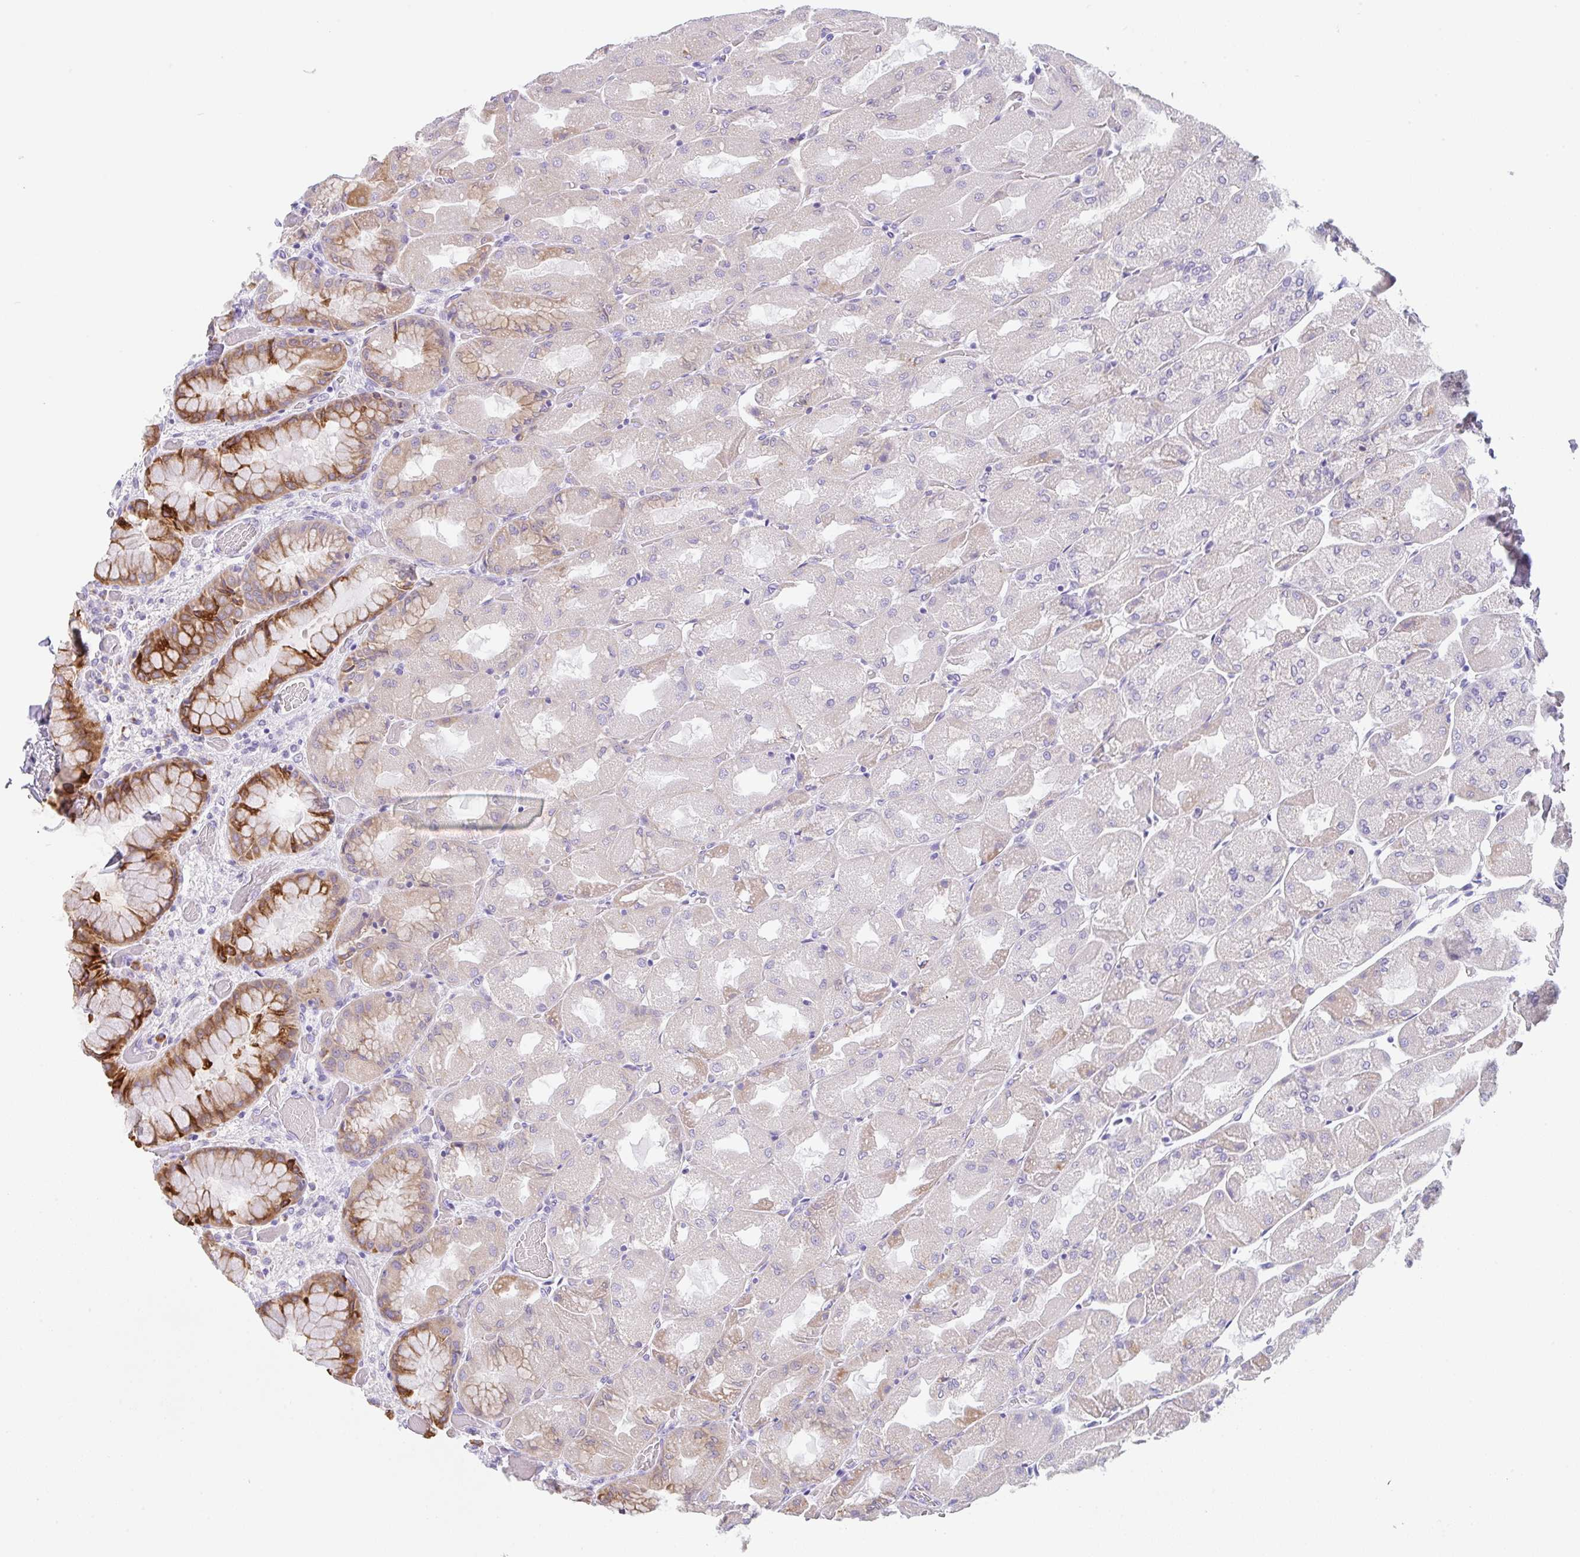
{"staining": {"intensity": "strong", "quantity": "<25%", "location": "cytoplasmic/membranous"}, "tissue": "stomach", "cell_type": "Glandular cells", "image_type": "normal", "snomed": [{"axis": "morphology", "description": "Normal tissue, NOS"}, {"axis": "topography", "description": "Stomach"}], "caption": "Stomach stained with a brown dye displays strong cytoplasmic/membranous positive expression in about <25% of glandular cells.", "gene": "TRAF4", "patient": {"sex": "female", "age": 61}}